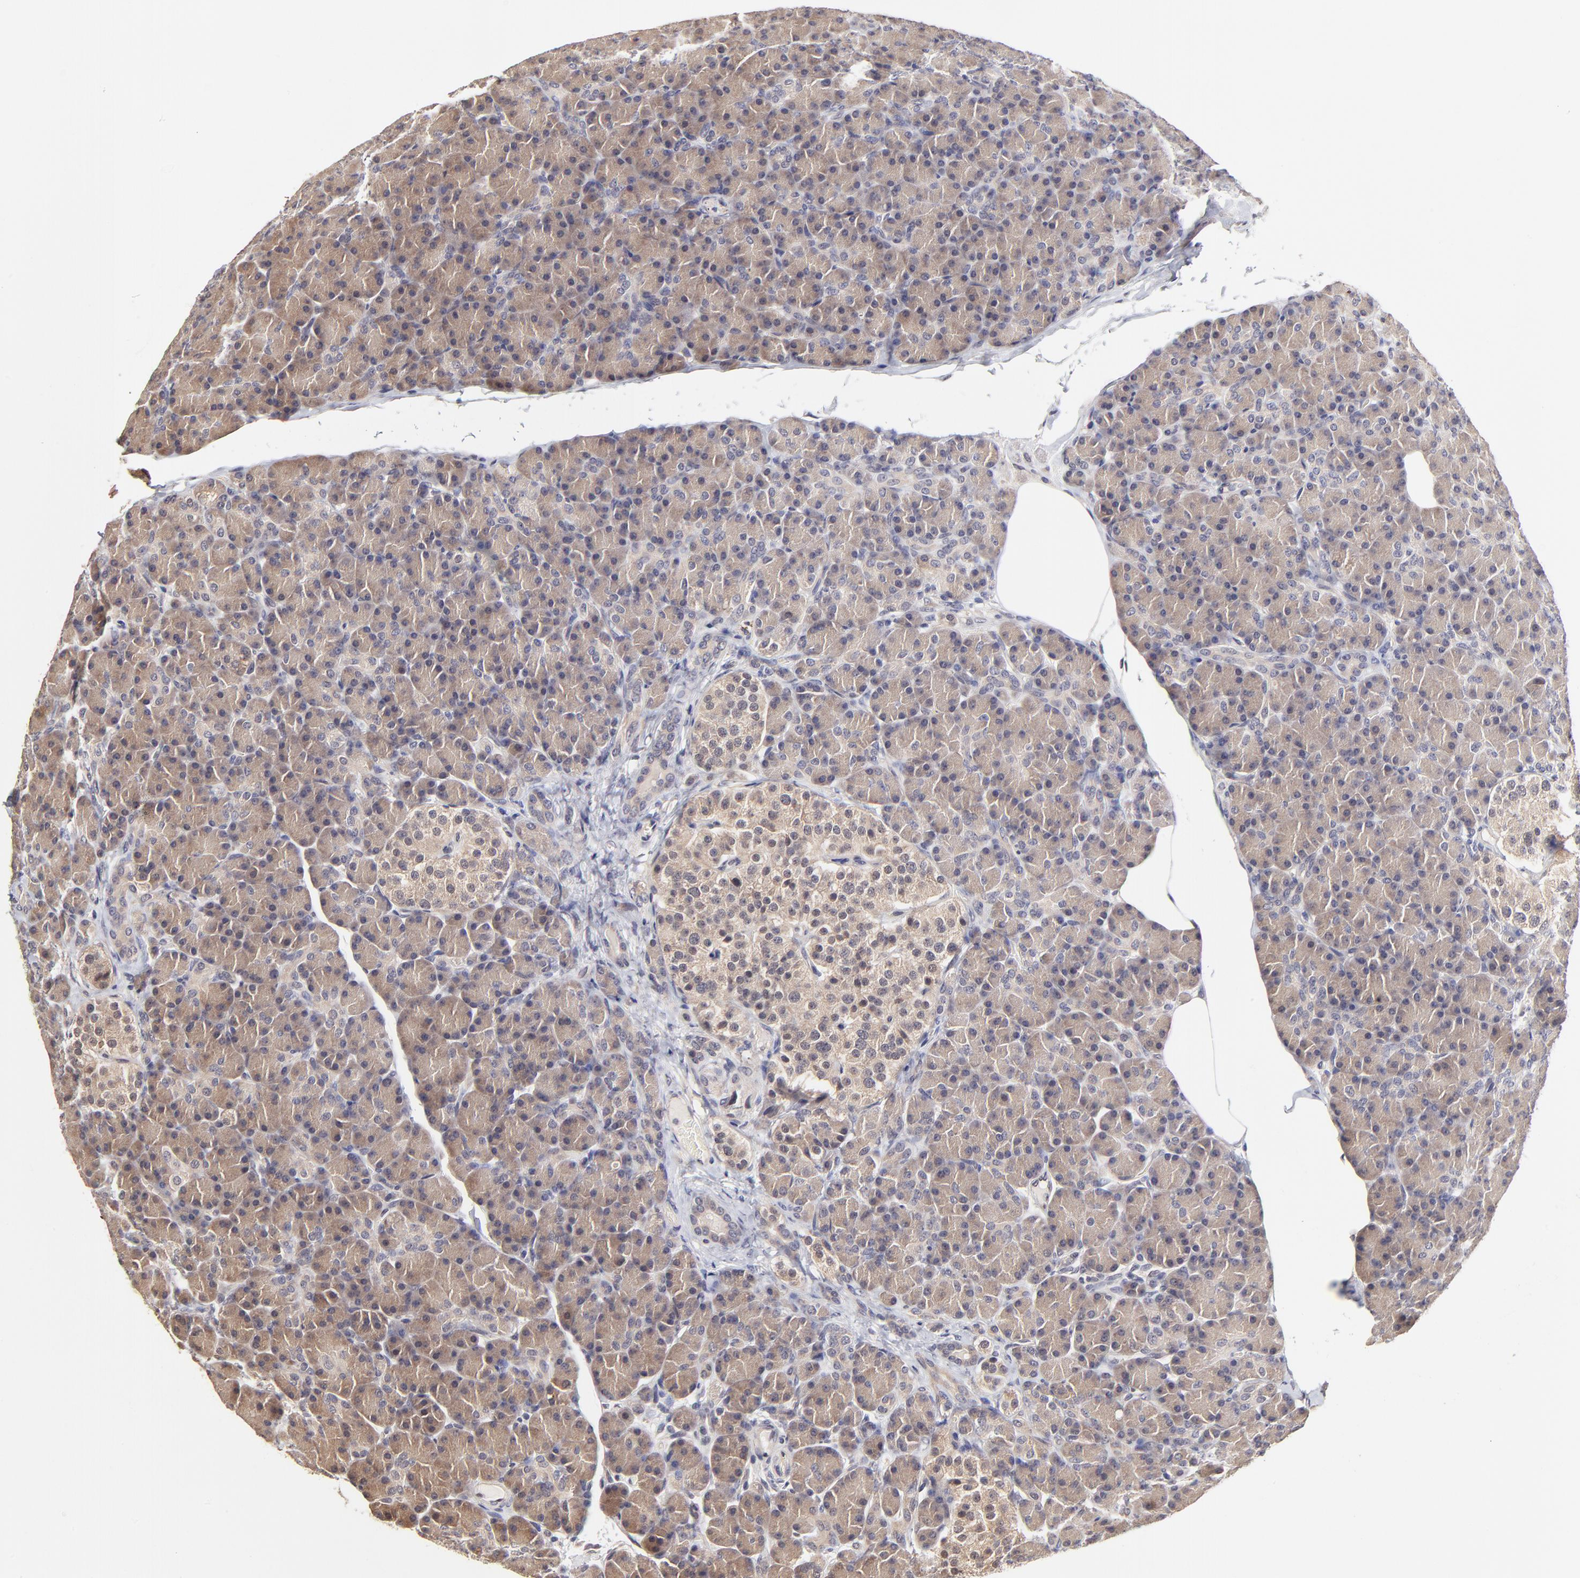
{"staining": {"intensity": "moderate", "quantity": ">75%", "location": "cytoplasmic/membranous"}, "tissue": "pancreas", "cell_type": "Exocrine glandular cells", "image_type": "normal", "snomed": [{"axis": "morphology", "description": "Normal tissue, NOS"}, {"axis": "topography", "description": "Pancreas"}], "caption": "Immunohistochemistry (IHC) staining of benign pancreas, which shows medium levels of moderate cytoplasmic/membranous expression in about >75% of exocrine glandular cells indicating moderate cytoplasmic/membranous protein expression. The staining was performed using DAB (brown) for protein detection and nuclei were counterstained in hematoxylin (blue).", "gene": "ZNF10", "patient": {"sex": "female", "age": 43}}